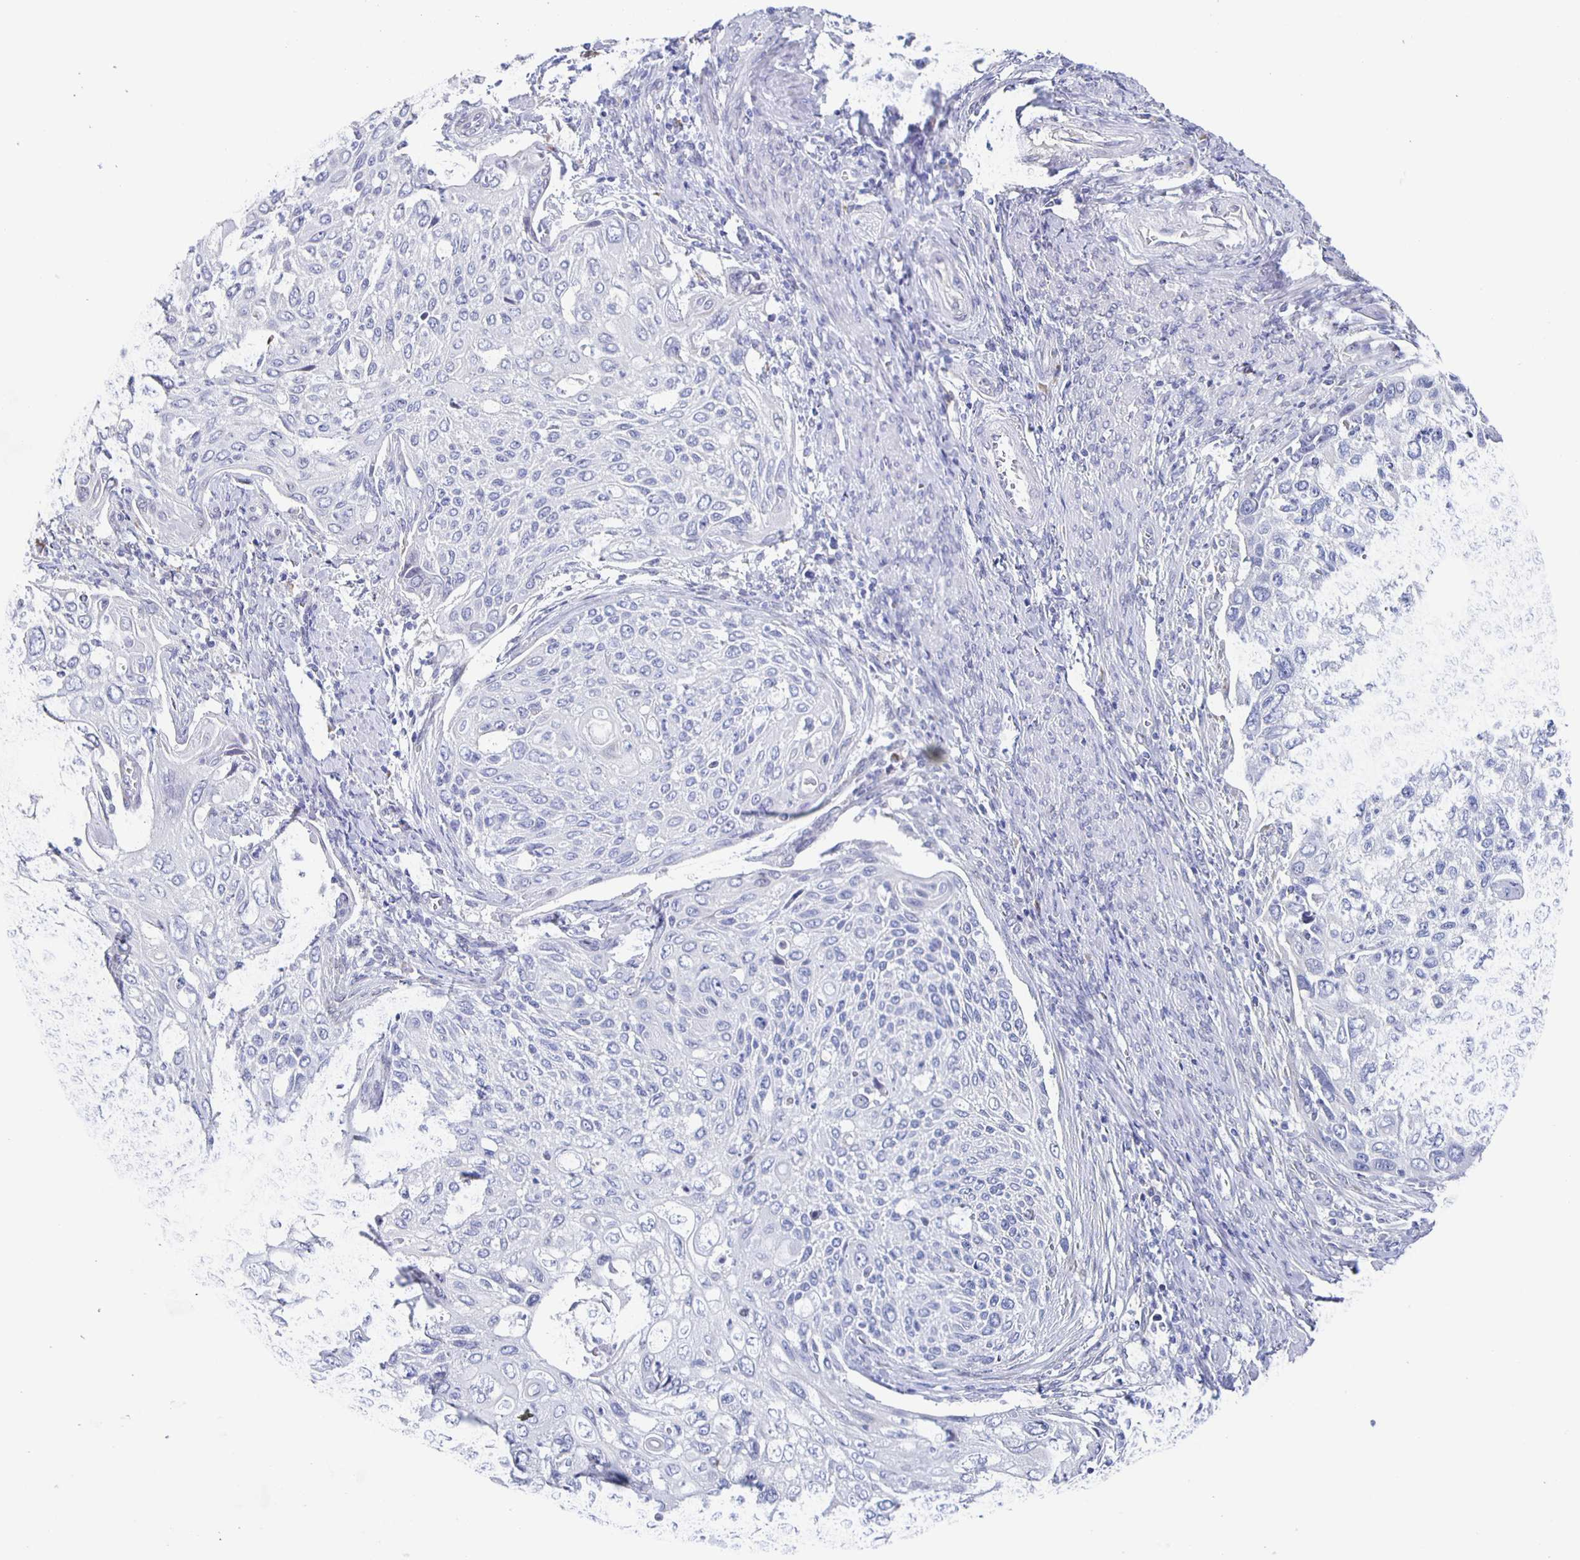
{"staining": {"intensity": "negative", "quantity": "none", "location": "none"}, "tissue": "cervical cancer", "cell_type": "Tumor cells", "image_type": "cancer", "snomed": [{"axis": "morphology", "description": "Squamous cell carcinoma, NOS"}, {"axis": "topography", "description": "Cervix"}], "caption": "Immunohistochemistry (IHC) micrograph of neoplastic tissue: squamous cell carcinoma (cervical) stained with DAB shows no significant protein staining in tumor cells. Brightfield microscopy of immunohistochemistry (IHC) stained with DAB (brown) and hematoxylin (blue), captured at high magnification.", "gene": "CCDC17", "patient": {"sex": "female", "age": 70}}